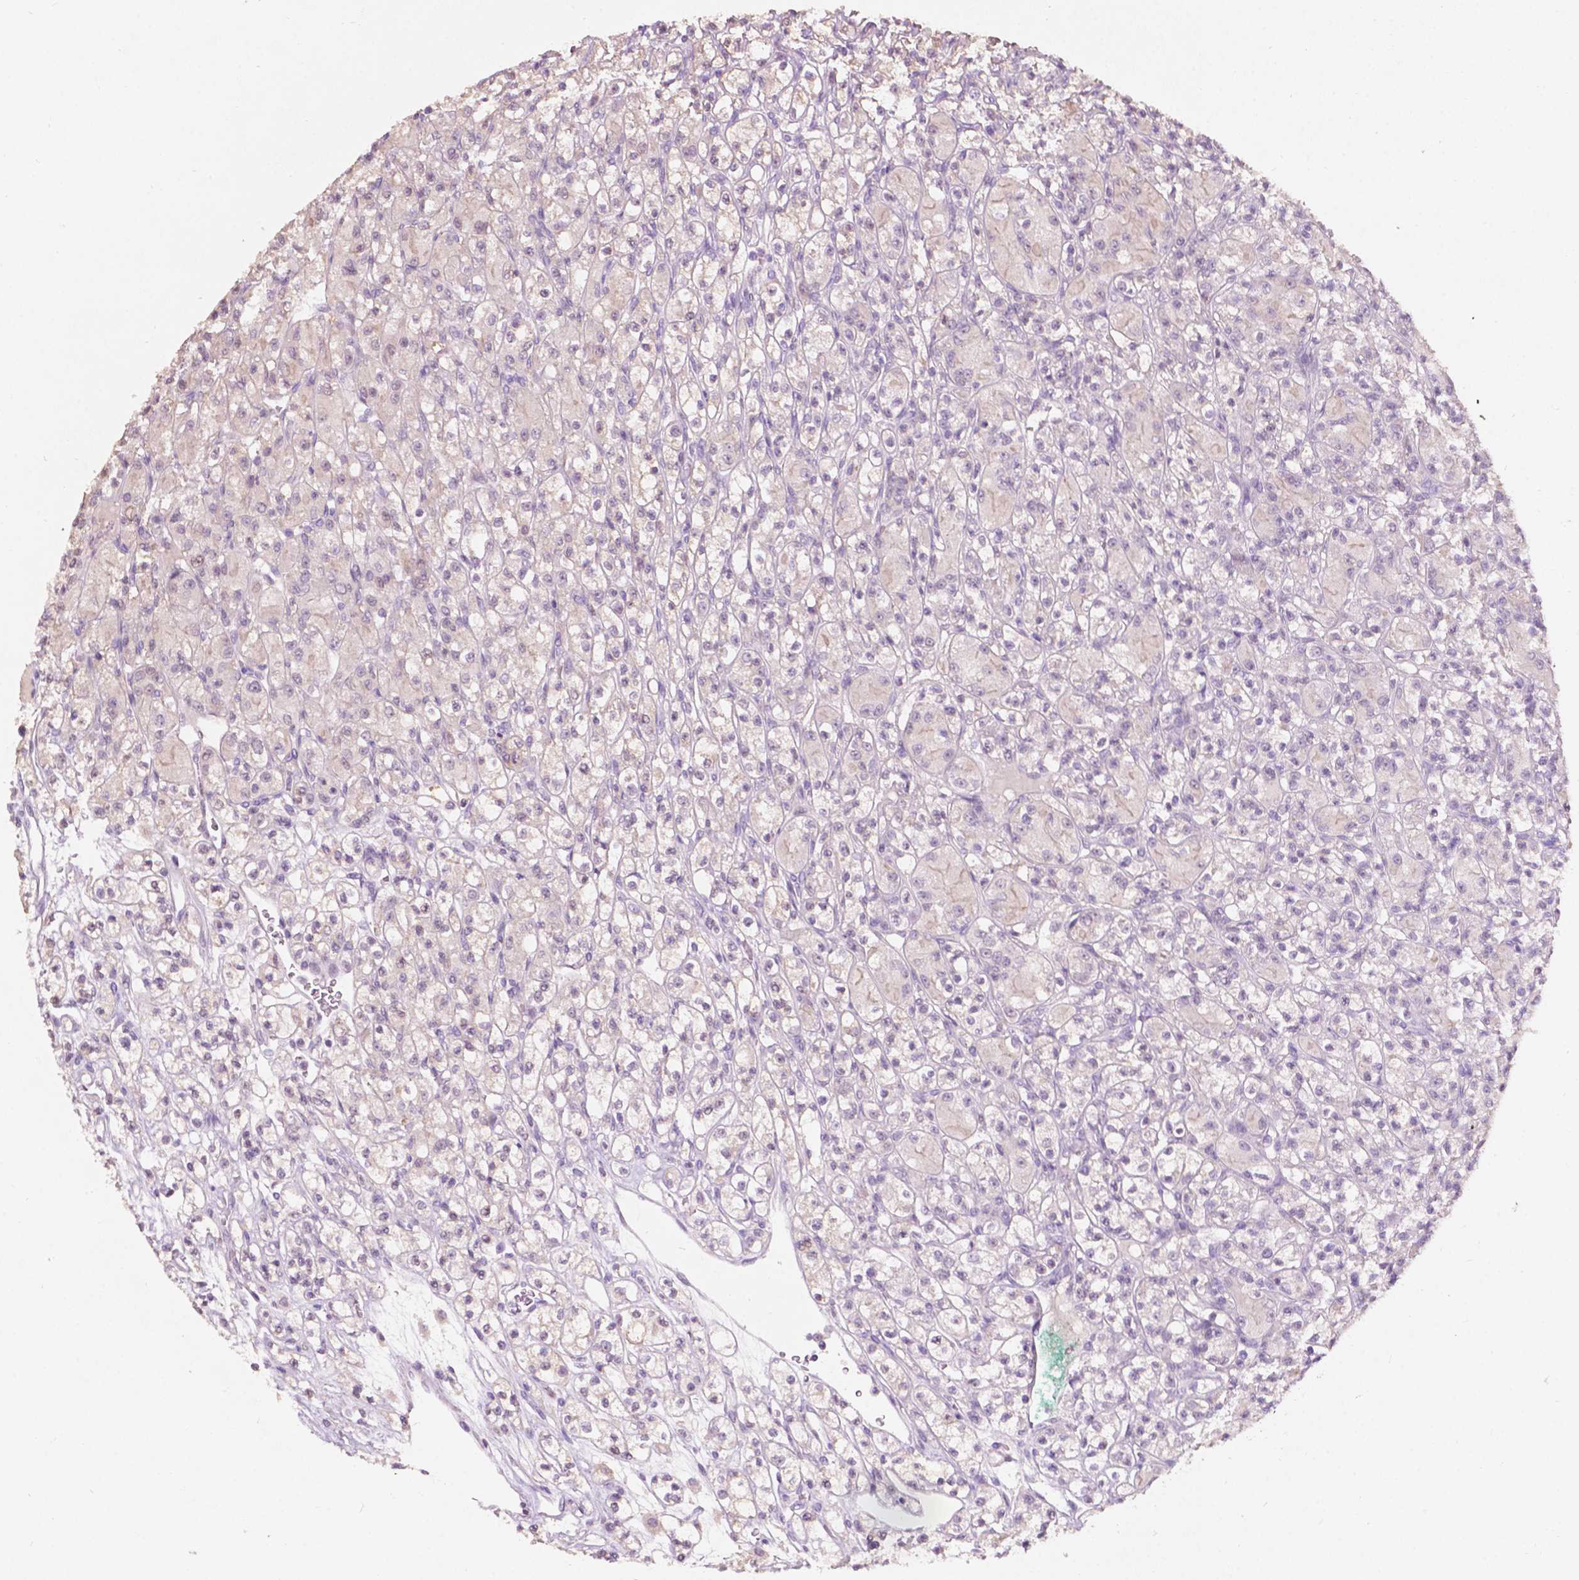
{"staining": {"intensity": "negative", "quantity": "none", "location": "none"}, "tissue": "renal cancer", "cell_type": "Tumor cells", "image_type": "cancer", "snomed": [{"axis": "morphology", "description": "Adenocarcinoma, NOS"}, {"axis": "topography", "description": "Kidney"}], "caption": "Immunohistochemical staining of human renal adenocarcinoma reveals no significant positivity in tumor cells.", "gene": "TM6SF2", "patient": {"sex": "female", "age": 70}}